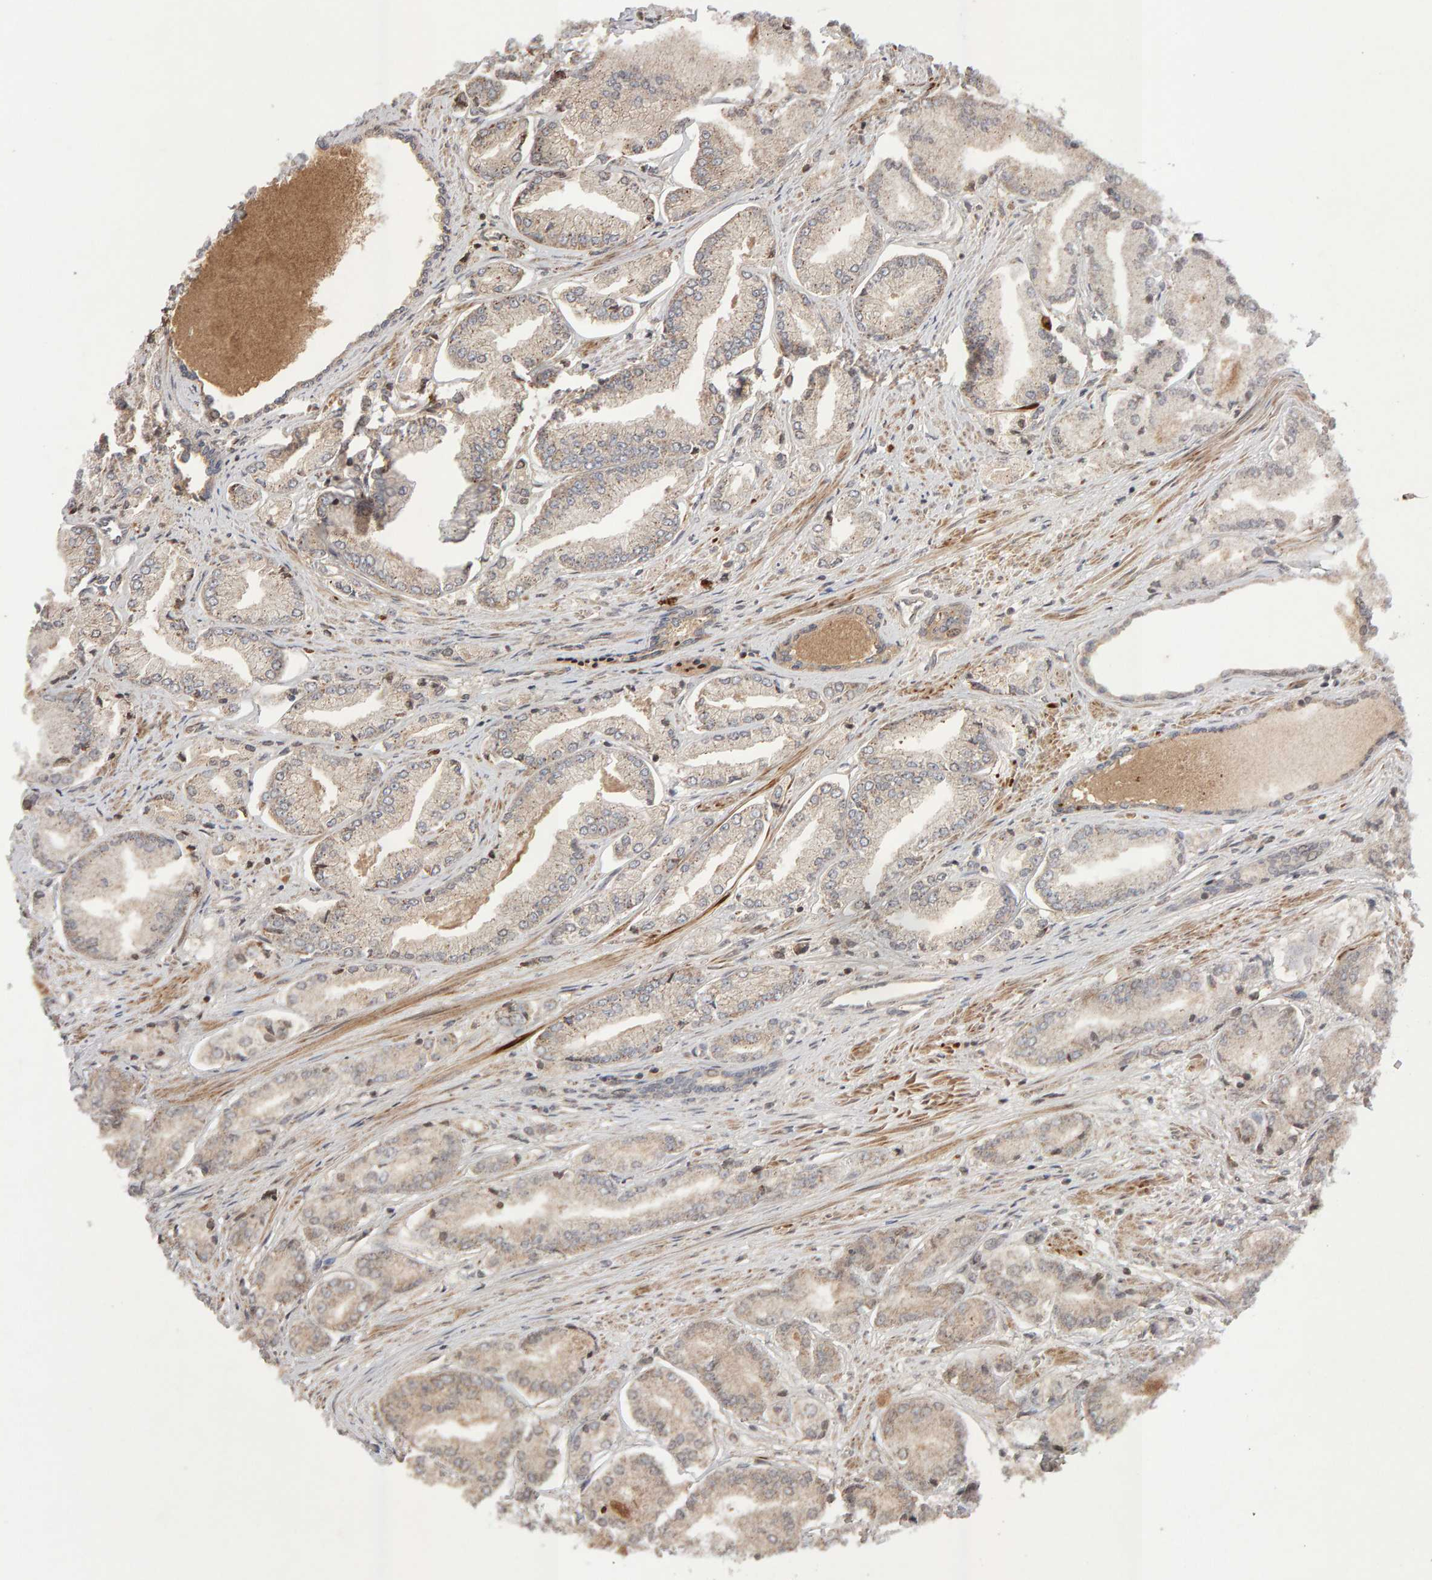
{"staining": {"intensity": "weak", "quantity": "<25%", "location": "cytoplasmic/membranous"}, "tissue": "prostate cancer", "cell_type": "Tumor cells", "image_type": "cancer", "snomed": [{"axis": "morphology", "description": "Adenocarcinoma, Low grade"}, {"axis": "topography", "description": "Prostate"}], "caption": "A photomicrograph of human prostate cancer (low-grade adenocarcinoma) is negative for staining in tumor cells.", "gene": "LZTS1", "patient": {"sex": "male", "age": 52}}